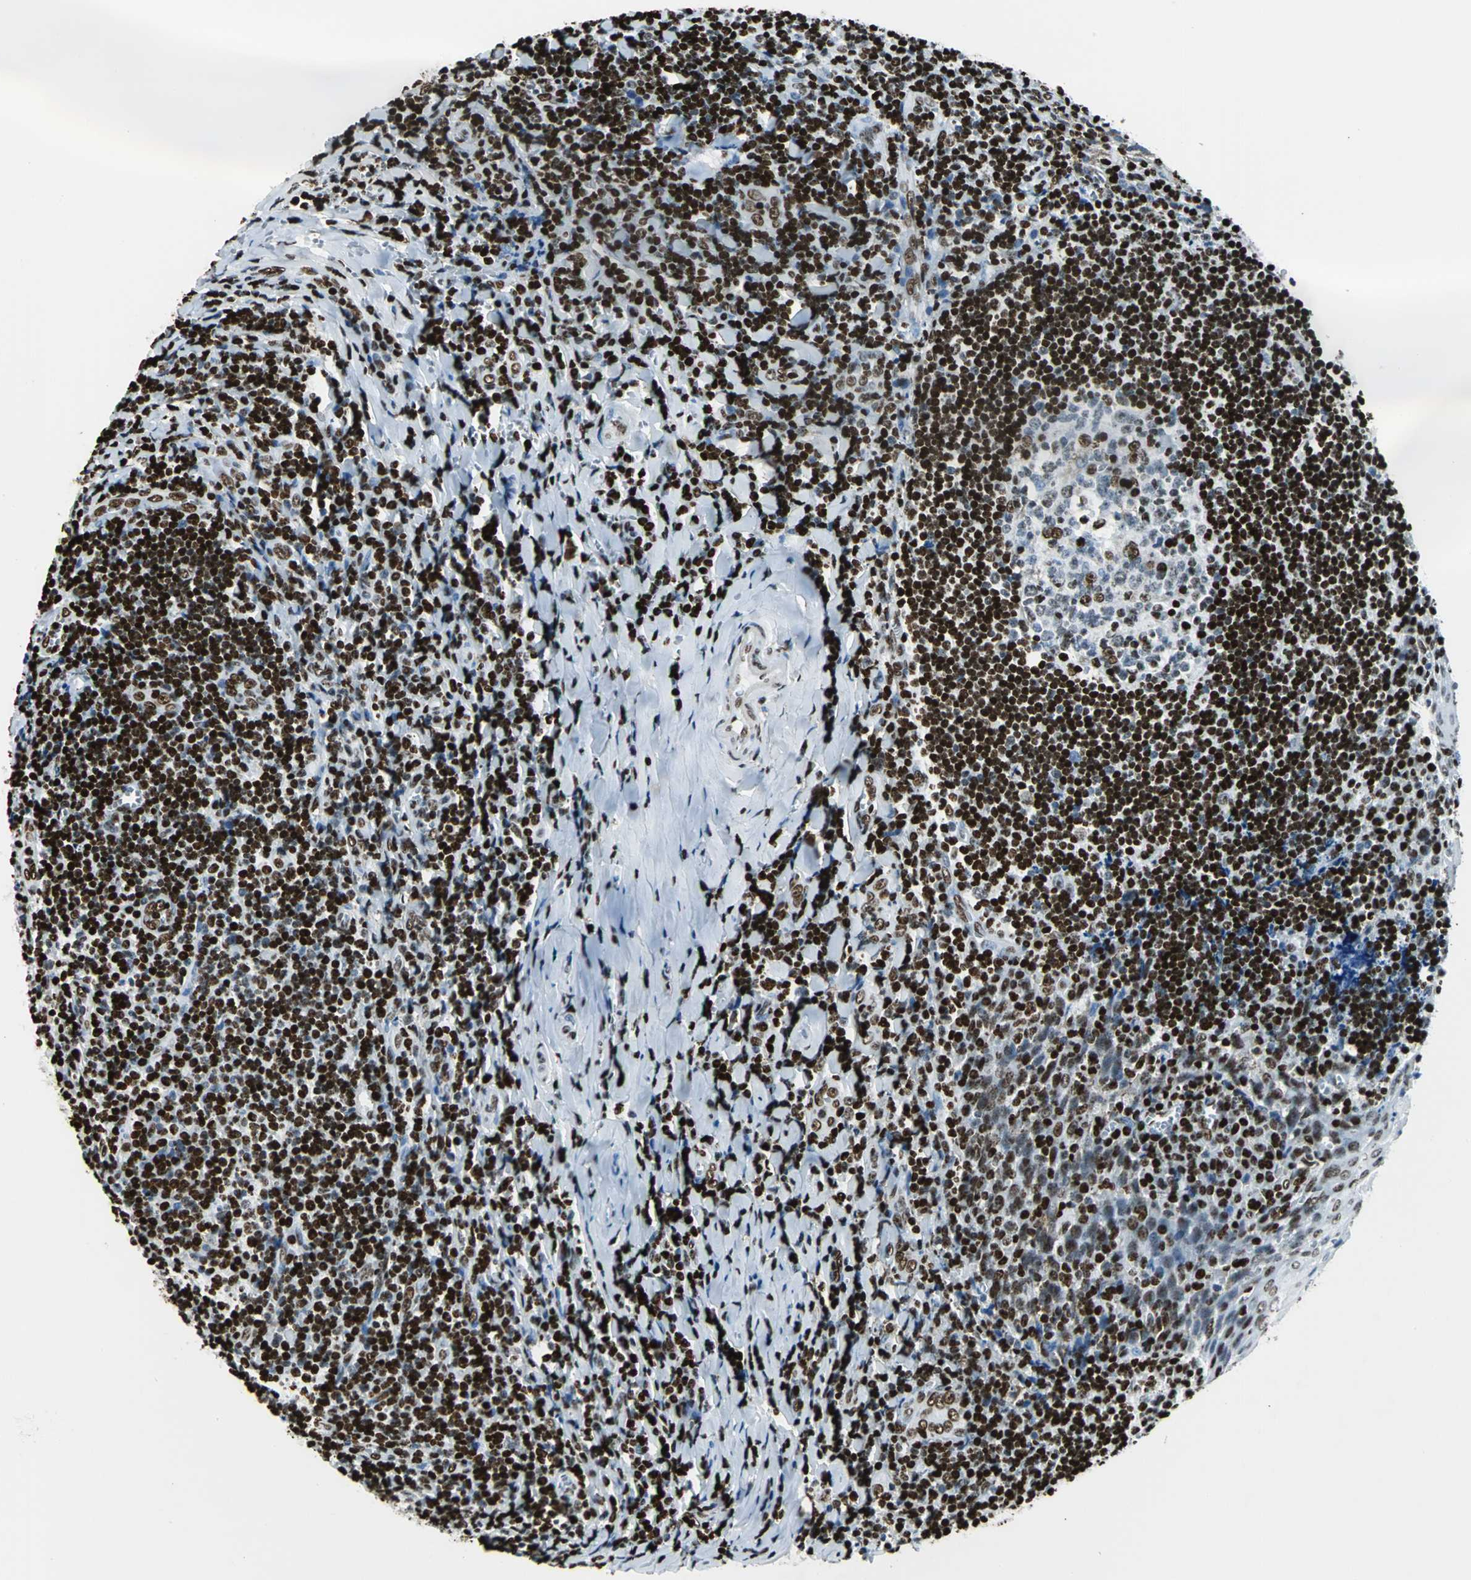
{"staining": {"intensity": "moderate", "quantity": ">75%", "location": "nuclear"}, "tissue": "tonsil", "cell_type": "Germinal center cells", "image_type": "normal", "snomed": [{"axis": "morphology", "description": "Normal tissue, NOS"}, {"axis": "topography", "description": "Tonsil"}], "caption": "Moderate nuclear protein expression is seen in approximately >75% of germinal center cells in tonsil. (DAB IHC, brown staining for protein, blue staining for nuclei).", "gene": "APEX1", "patient": {"sex": "male", "age": 20}}